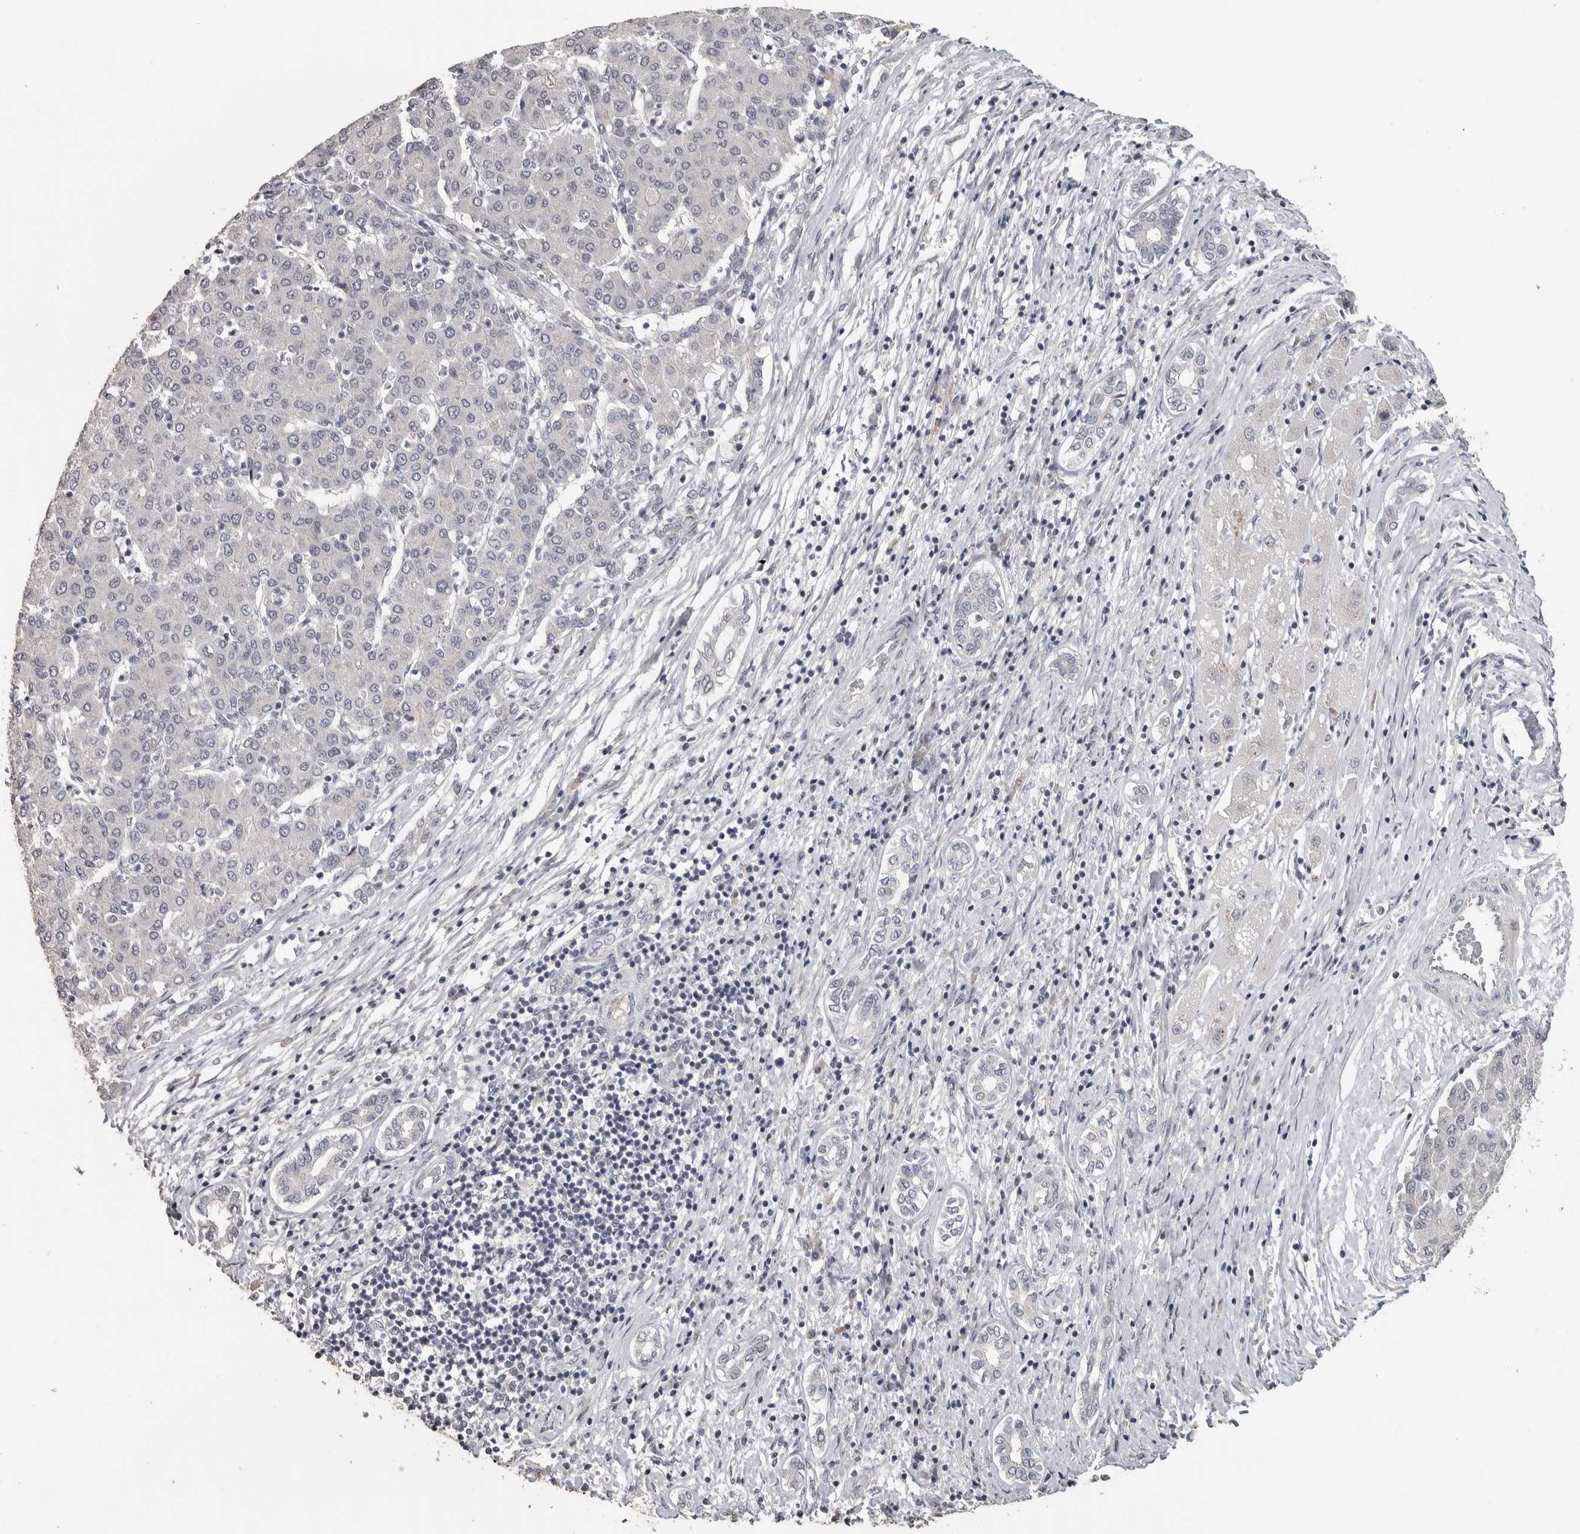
{"staining": {"intensity": "negative", "quantity": "none", "location": "none"}, "tissue": "liver cancer", "cell_type": "Tumor cells", "image_type": "cancer", "snomed": [{"axis": "morphology", "description": "Carcinoma, Hepatocellular, NOS"}, {"axis": "topography", "description": "Liver"}], "caption": "Tumor cells show no significant protein positivity in liver cancer (hepatocellular carcinoma). (DAB (3,3'-diaminobenzidine) immunohistochemistry (IHC) visualized using brightfield microscopy, high magnification).", "gene": "NECAB1", "patient": {"sex": "male", "age": 65}}